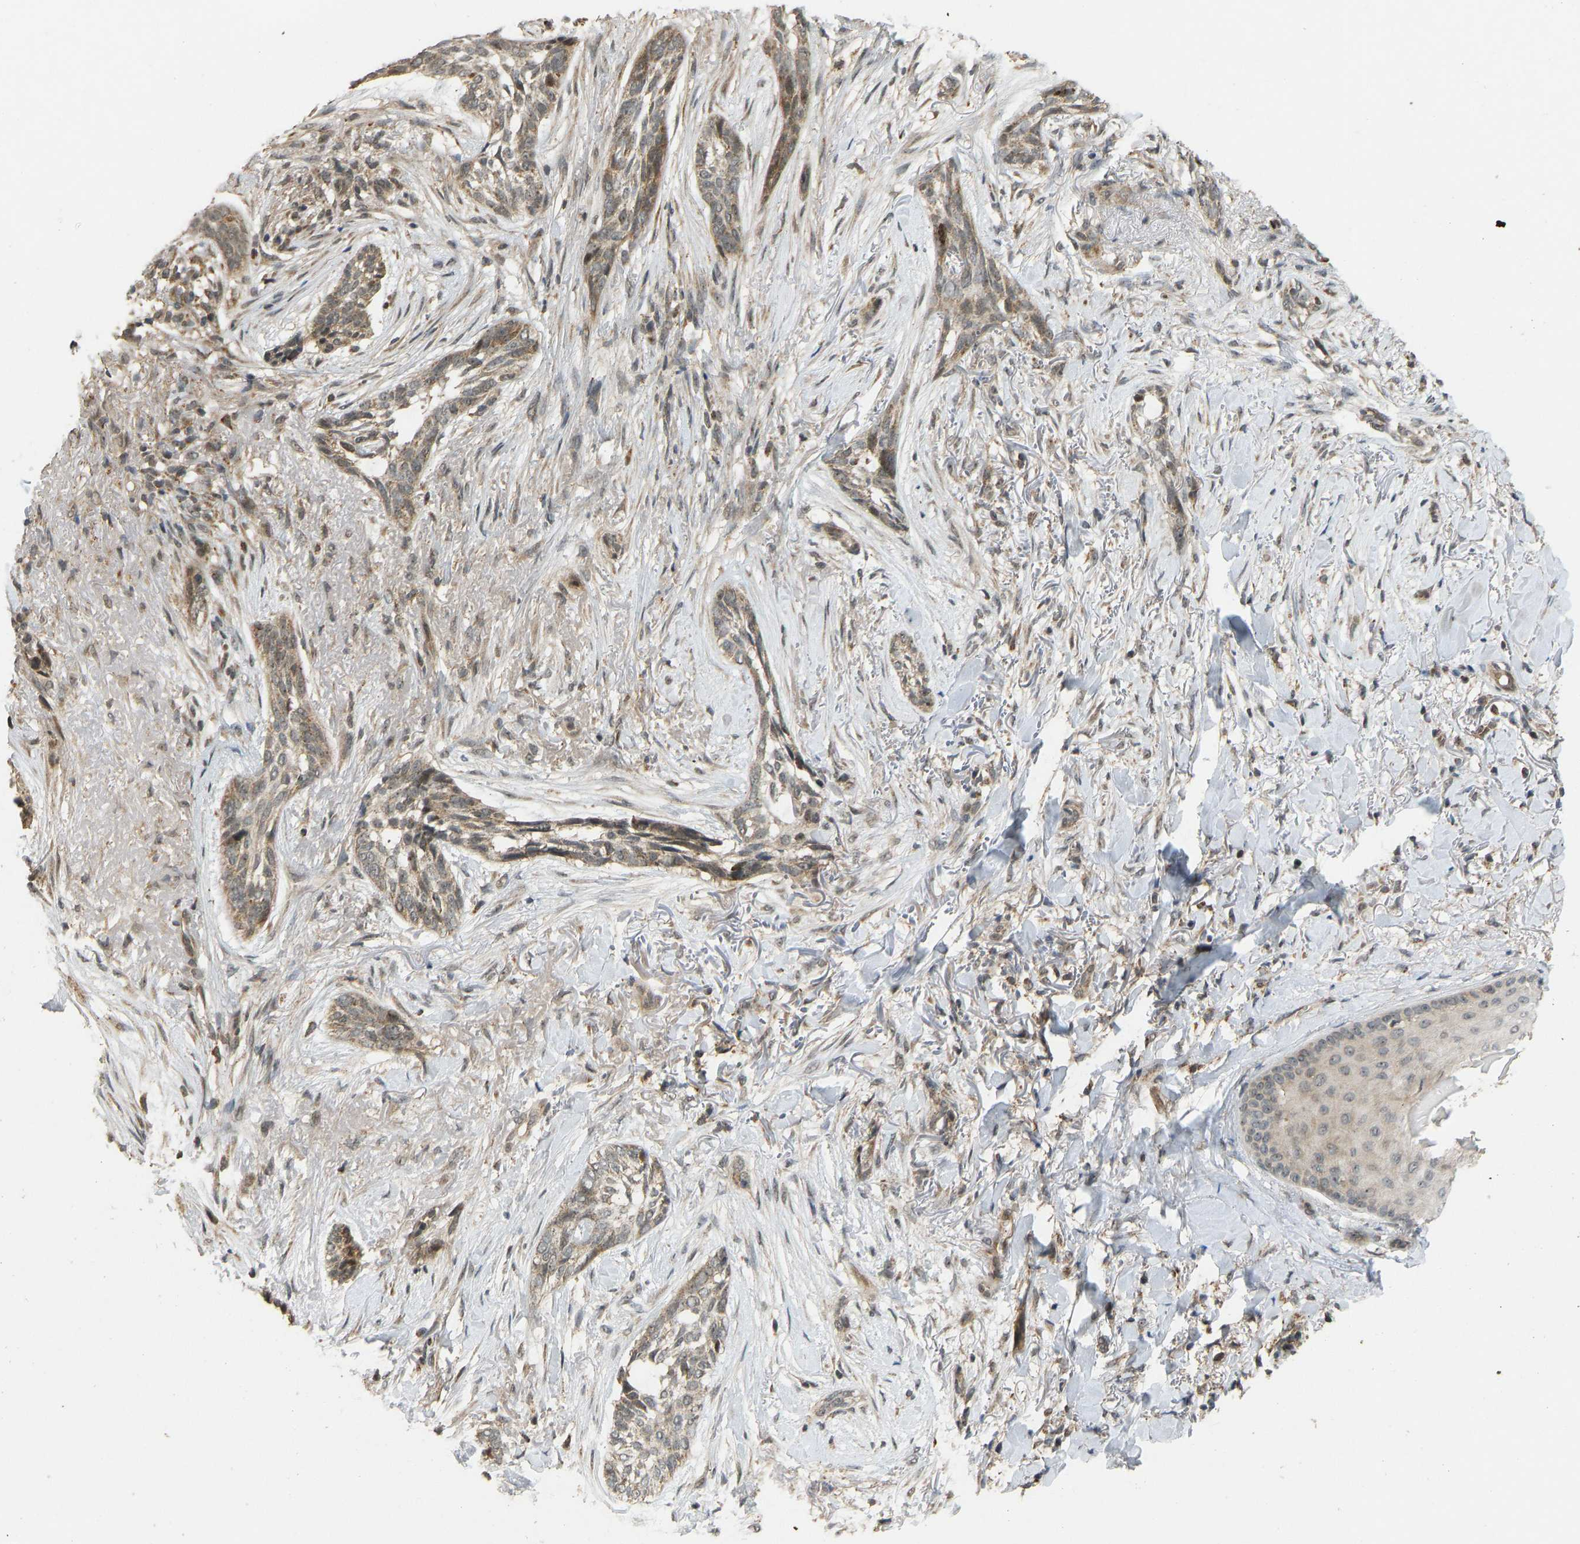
{"staining": {"intensity": "moderate", "quantity": ">75%", "location": "cytoplasmic/membranous"}, "tissue": "skin cancer", "cell_type": "Tumor cells", "image_type": "cancer", "snomed": [{"axis": "morphology", "description": "Basal cell carcinoma"}, {"axis": "topography", "description": "Skin"}], "caption": "Immunohistochemical staining of skin basal cell carcinoma shows moderate cytoplasmic/membranous protein staining in about >75% of tumor cells. (Stains: DAB in brown, nuclei in blue, Microscopy: brightfield microscopy at high magnification).", "gene": "ACADS", "patient": {"sex": "female", "age": 88}}